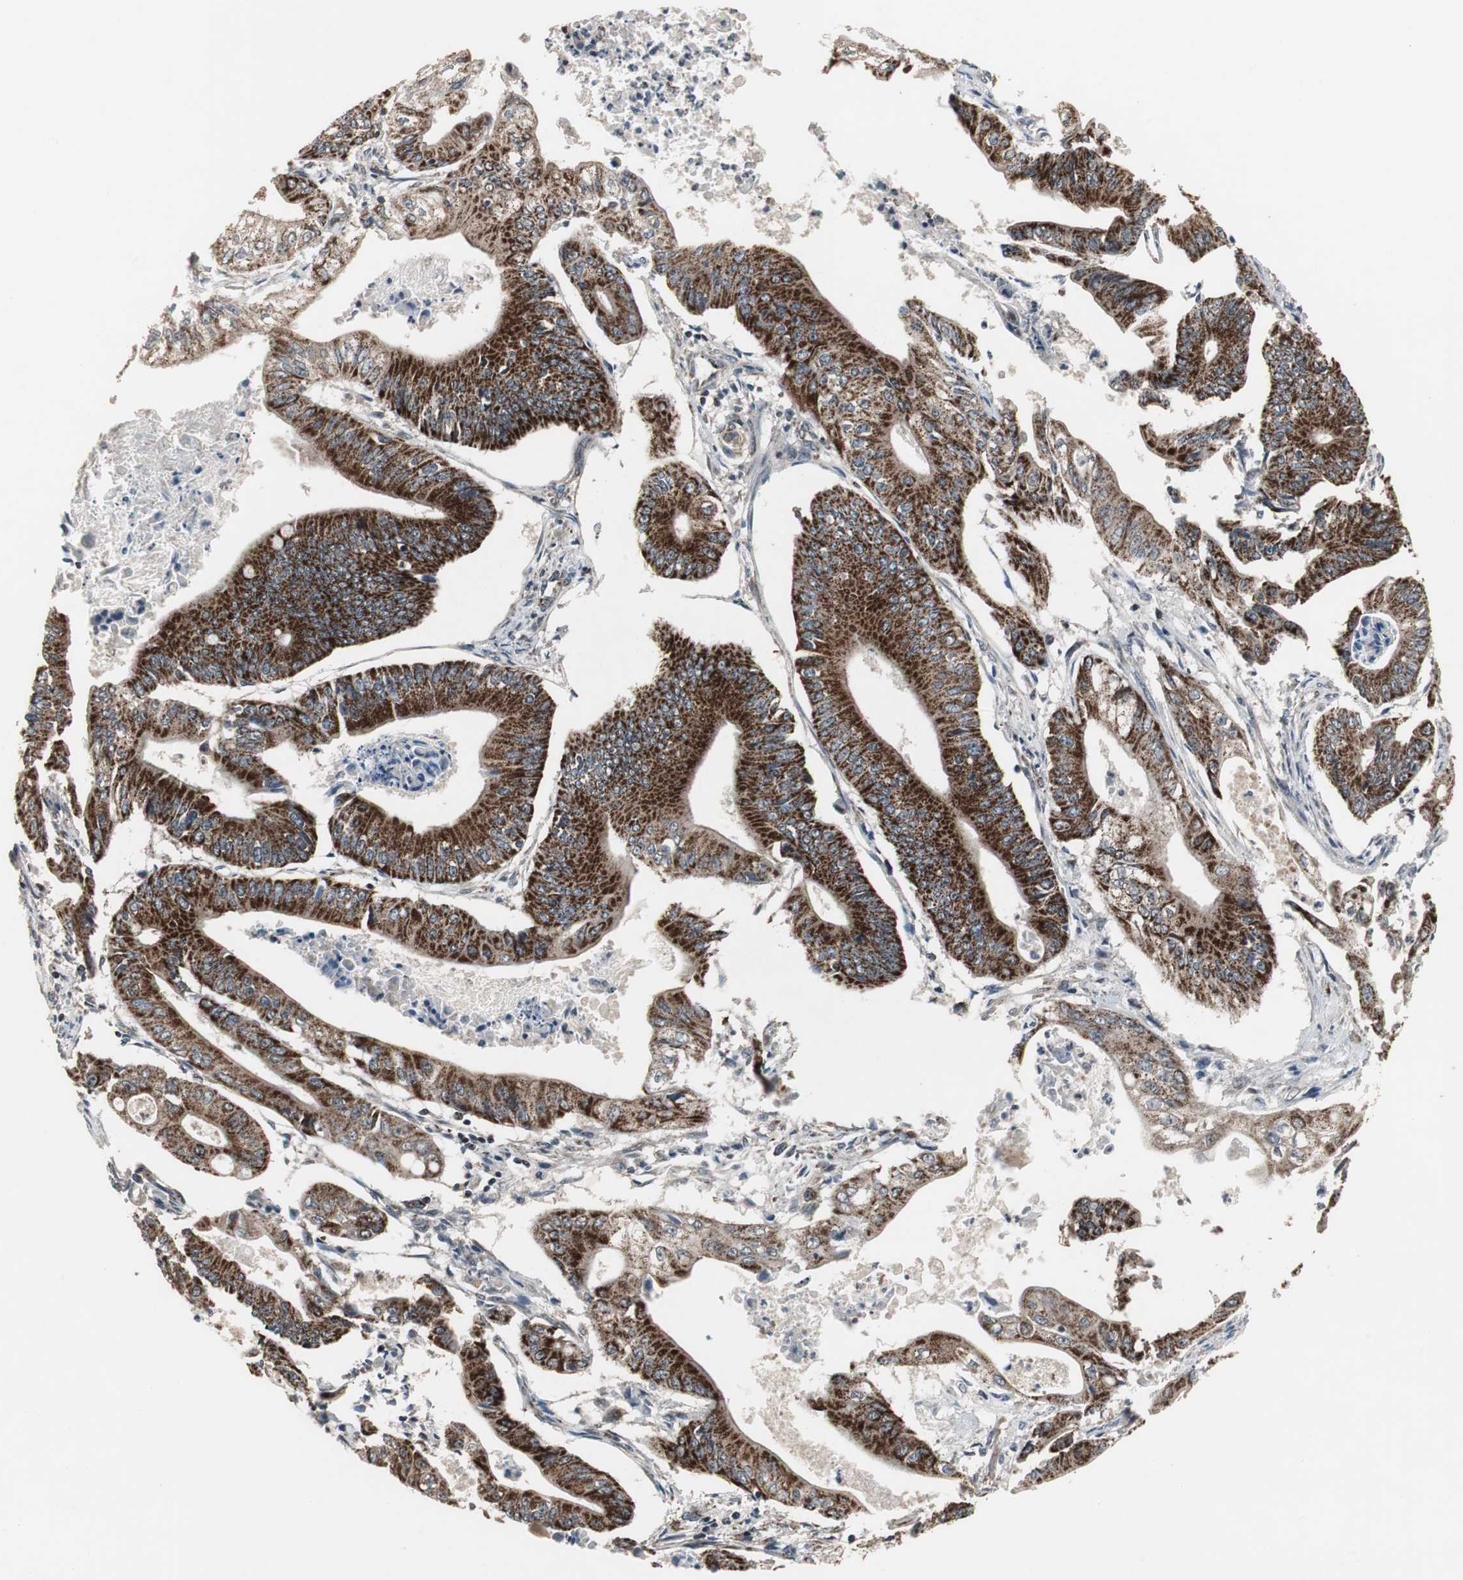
{"staining": {"intensity": "strong", "quantity": ">75%", "location": "cytoplasmic/membranous"}, "tissue": "pancreatic cancer", "cell_type": "Tumor cells", "image_type": "cancer", "snomed": [{"axis": "morphology", "description": "Normal tissue, NOS"}, {"axis": "topography", "description": "Lymph node"}], "caption": "Immunohistochemistry (DAB) staining of human pancreatic cancer reveals strong cytoplasmic/membranous protein expression in approximately >75% of tumor cells. (Stains: DAB in brown, nuclei in blue, Microscopy: brightfield microscopy at high magnification).", "gene": "MRPL40", "patient": {"sex": "male", "age": 62}}